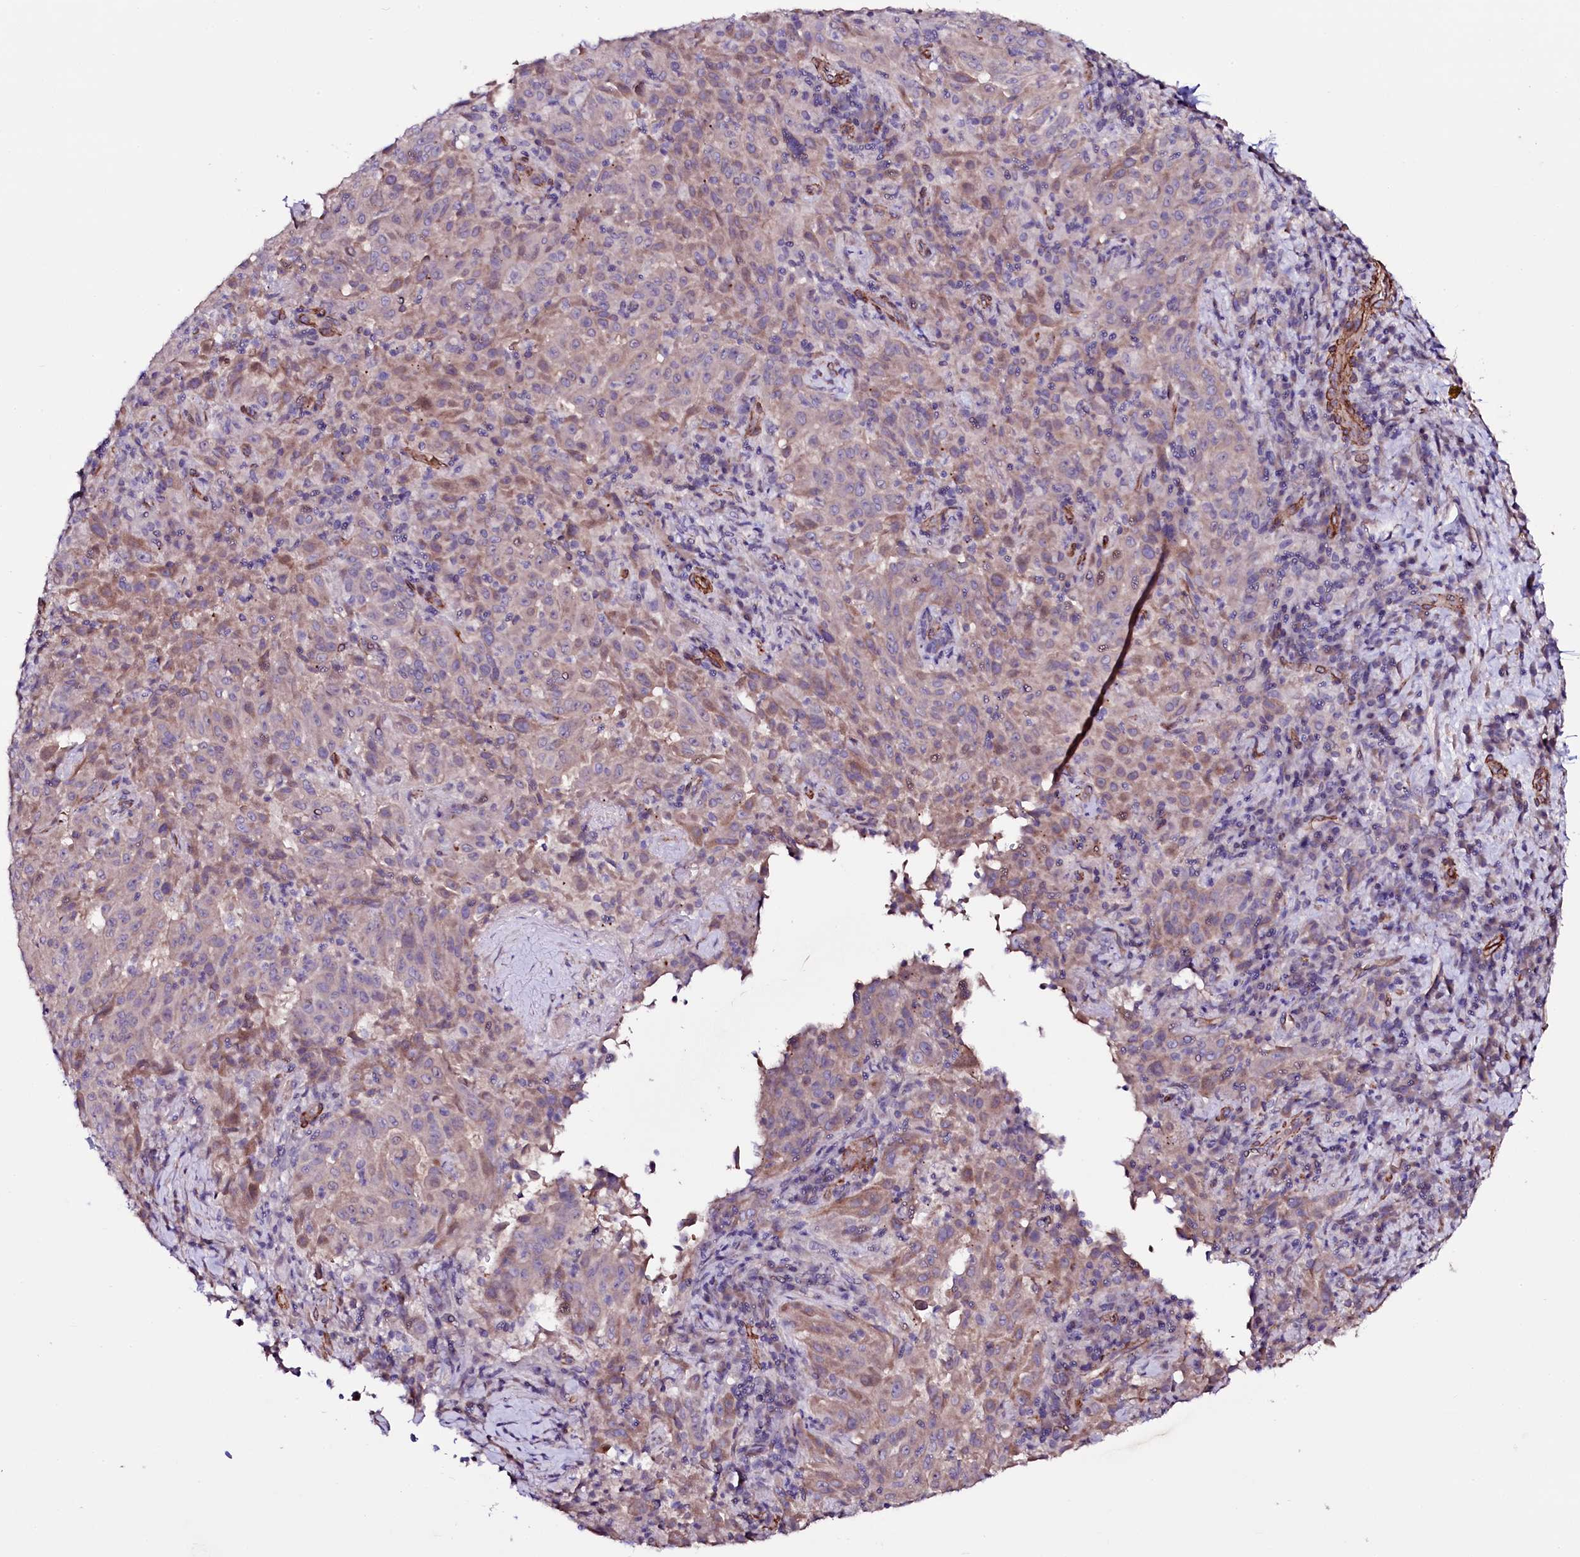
{"staining": {"intensity": "weak", "quantity": "<25%", "location": "cytoplasmic/membranous"}, "tissue": "pancreatic cancer", "cell_type": "Tumor cells", "image_type": "cancer", "snomed": [{"axis": "morphology", "description": "Adenocarcinoma, NOS"}, {"axis": "topography", "description": "Pancreas"}], "caption": "Immunohistochemical staining of human pancreatic cancer demonstrates no significant positivity in tumor cells.", "gene": "MEX3C", "patient": {"sex": "male", "age": 63}}